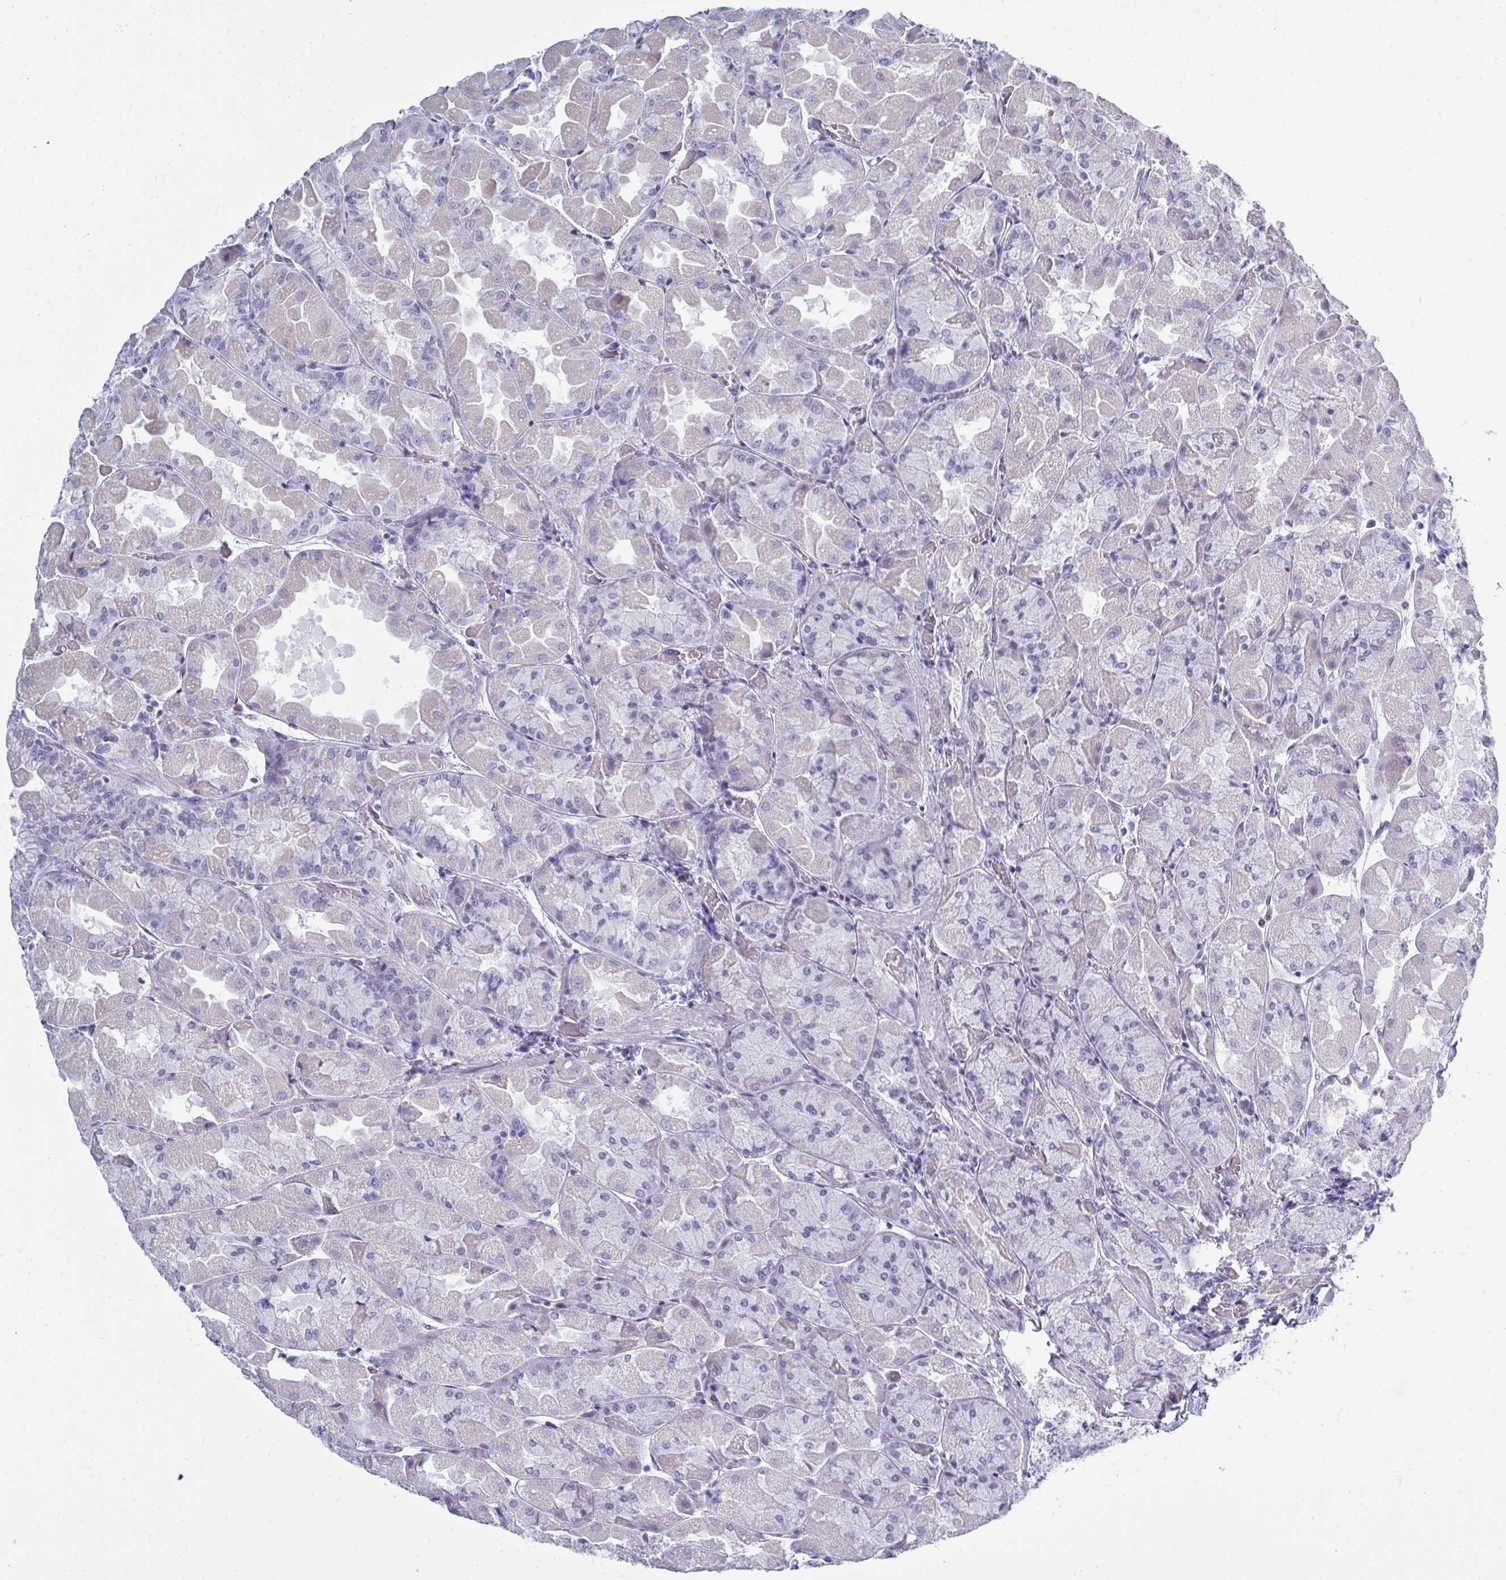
{"staining": {"intensity": "negative", "quantity": "none", "location": "none"}, "tissue": "stomach", "cell_type": "Glandular cells", "image_type": "normal", "snomed": [{"axis": "morphology", "description": "Normal tissue, NOS"}, {"axis": "topography", "description": "Stomach"}], "caption": "An immunohistochemistry photomicrograph of unremarkable stomach is shown. There is no staining in glandular cells of stomach. The staining was performed using DAB (3,3'-diaminobenzidine) to visualize the protein expression in brown, while the nuclei were stained in blue with hematoxylin (Magnification: 20x).", "gene": "SERPINB10", "patient": {"sex": "female", "age": 61}}